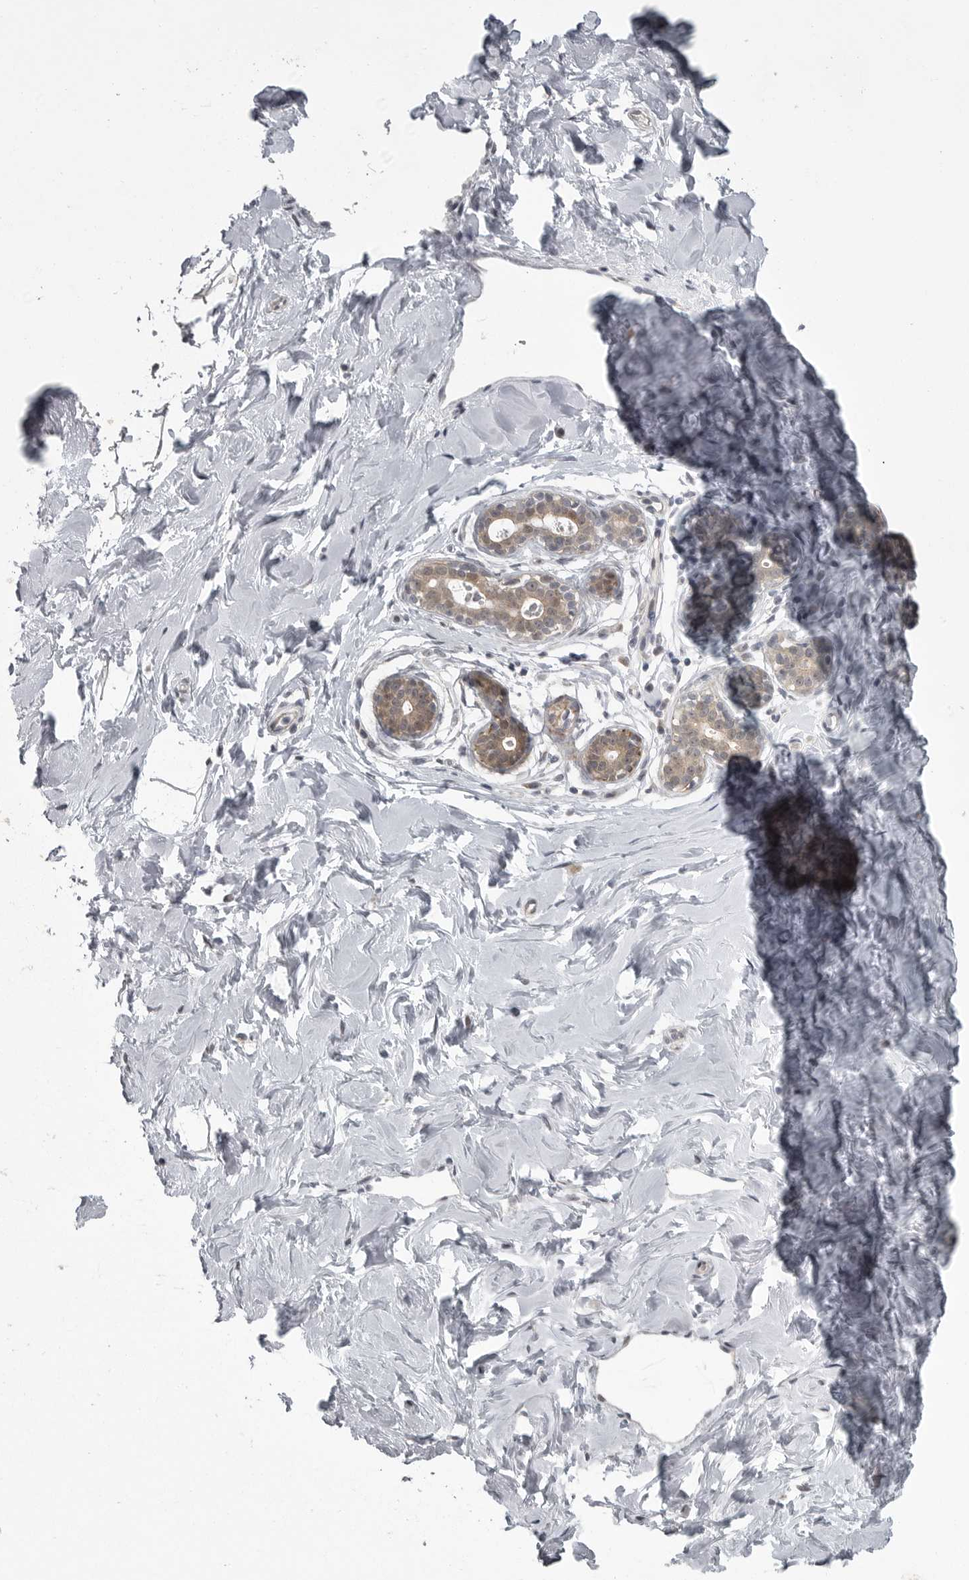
{"staining": {"intensity": "negative", "quantity": "none", "location": "none"}, "tissue": "breast", "cell_type": "Adipocytes", "image_type": "normal", "snomed": [{"axis": "morphology", "description": "Normal tissue, NOS"}, {"axis": "morphology", "description": "Adenoma, NOS"}, {"axis": "topography", "description": "Breast"}], "caption": "Immunohistochemistry (IHC) of unremarkable breast displays no positivity in adipocytes.", "gene": "PPP1R9A", "patient": {"sex": "female", "age": 23}}